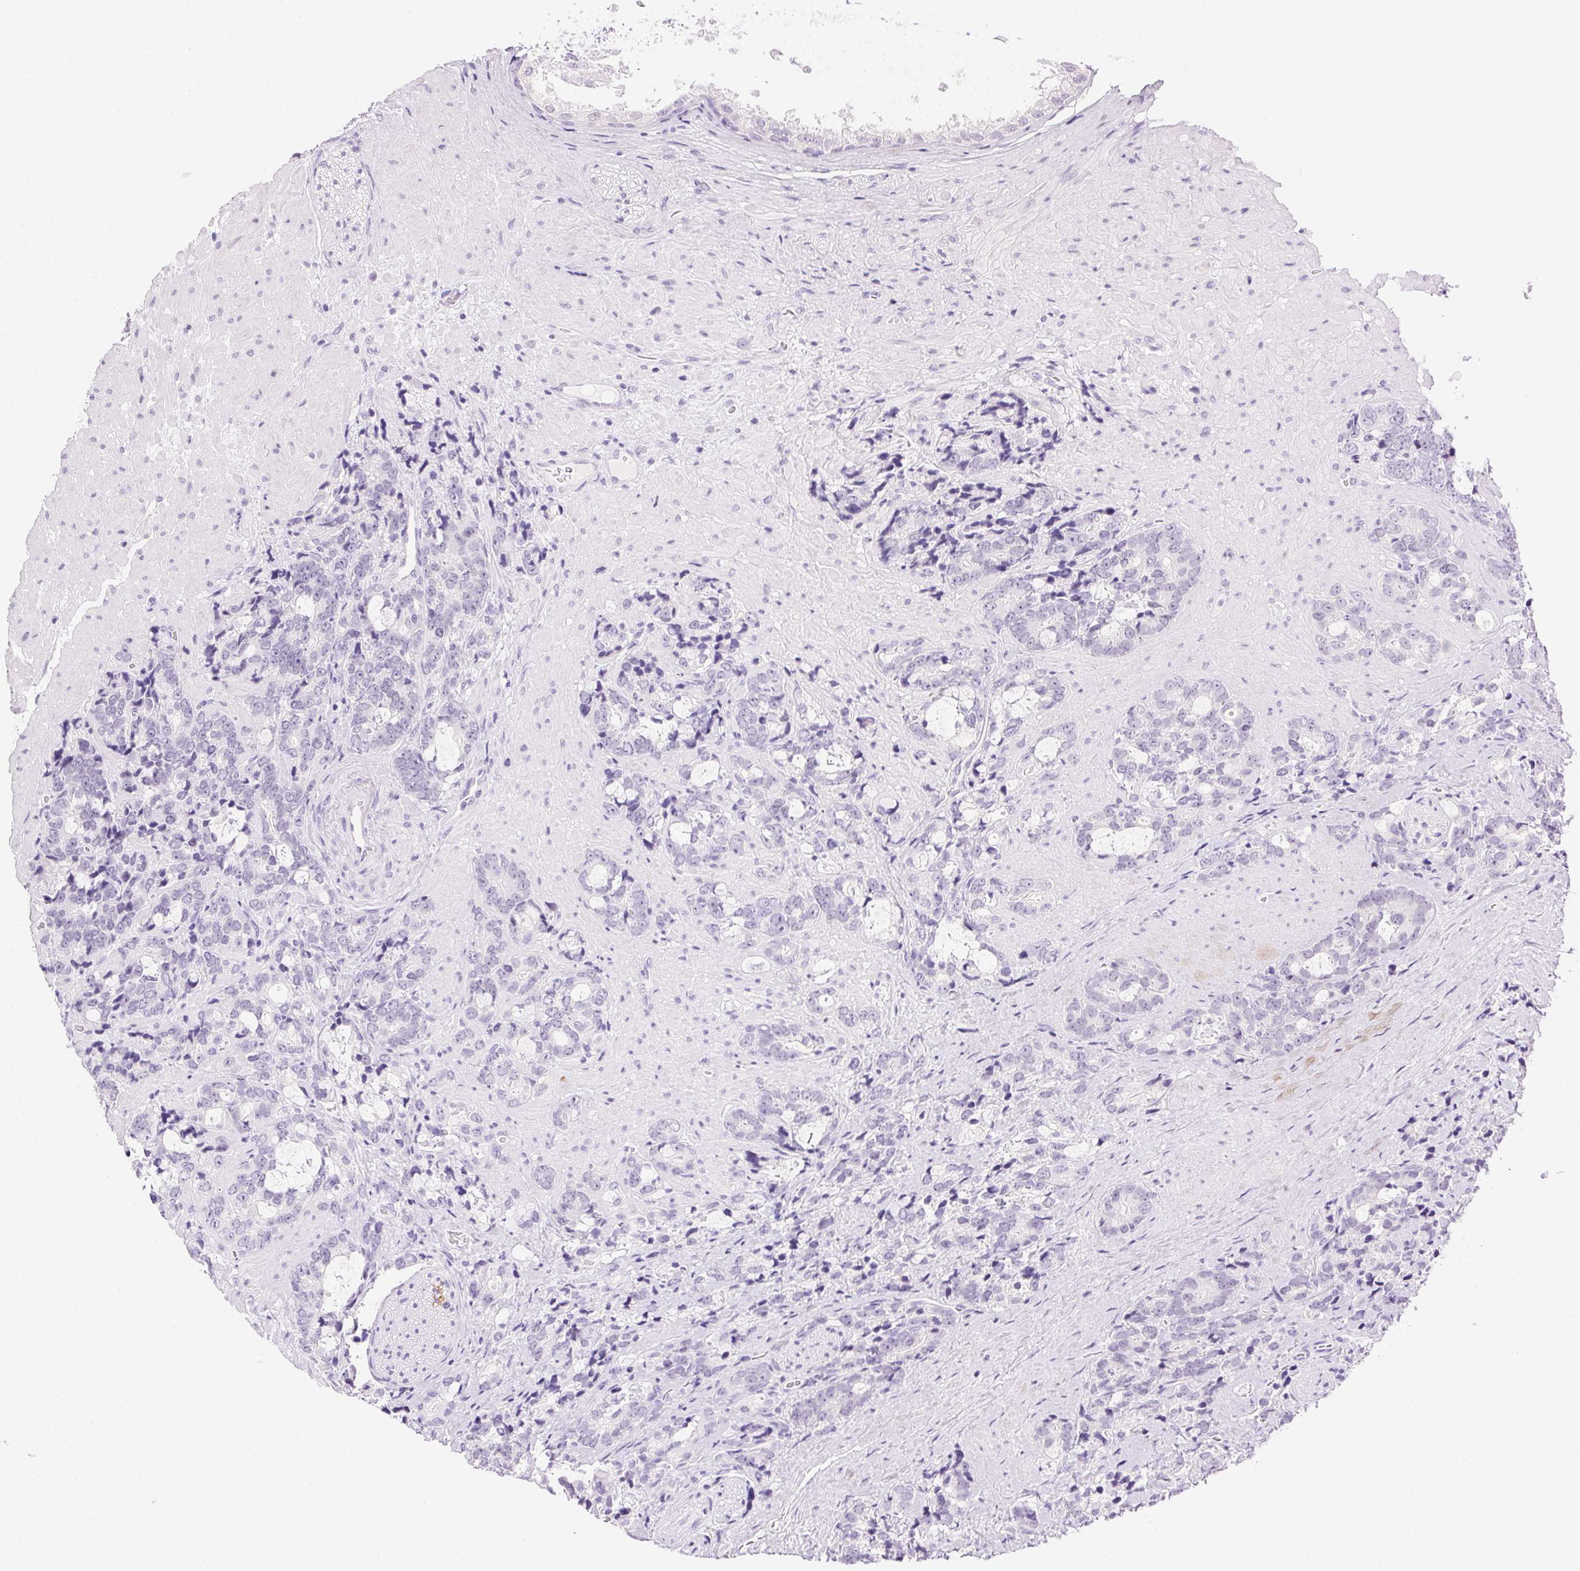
{"staining": {"intensity": "negative", "quantity": "none", "location": "none"}, "tissue": "prostate cancer", "cell_type": "Tumor cells", "image_type": "cancer", "snomed": [{"axis": "morphology", "description": "Adenocarcinoma, High grade"}, {"axis": "topography", "description": "Prostate"}], "caption": "Tumor cells are negative for protein expression in human adenocarcinoma (high-grade) (prostate).", "gene": "CLDN10", "patient": {"sex": "male", "age": 74}}